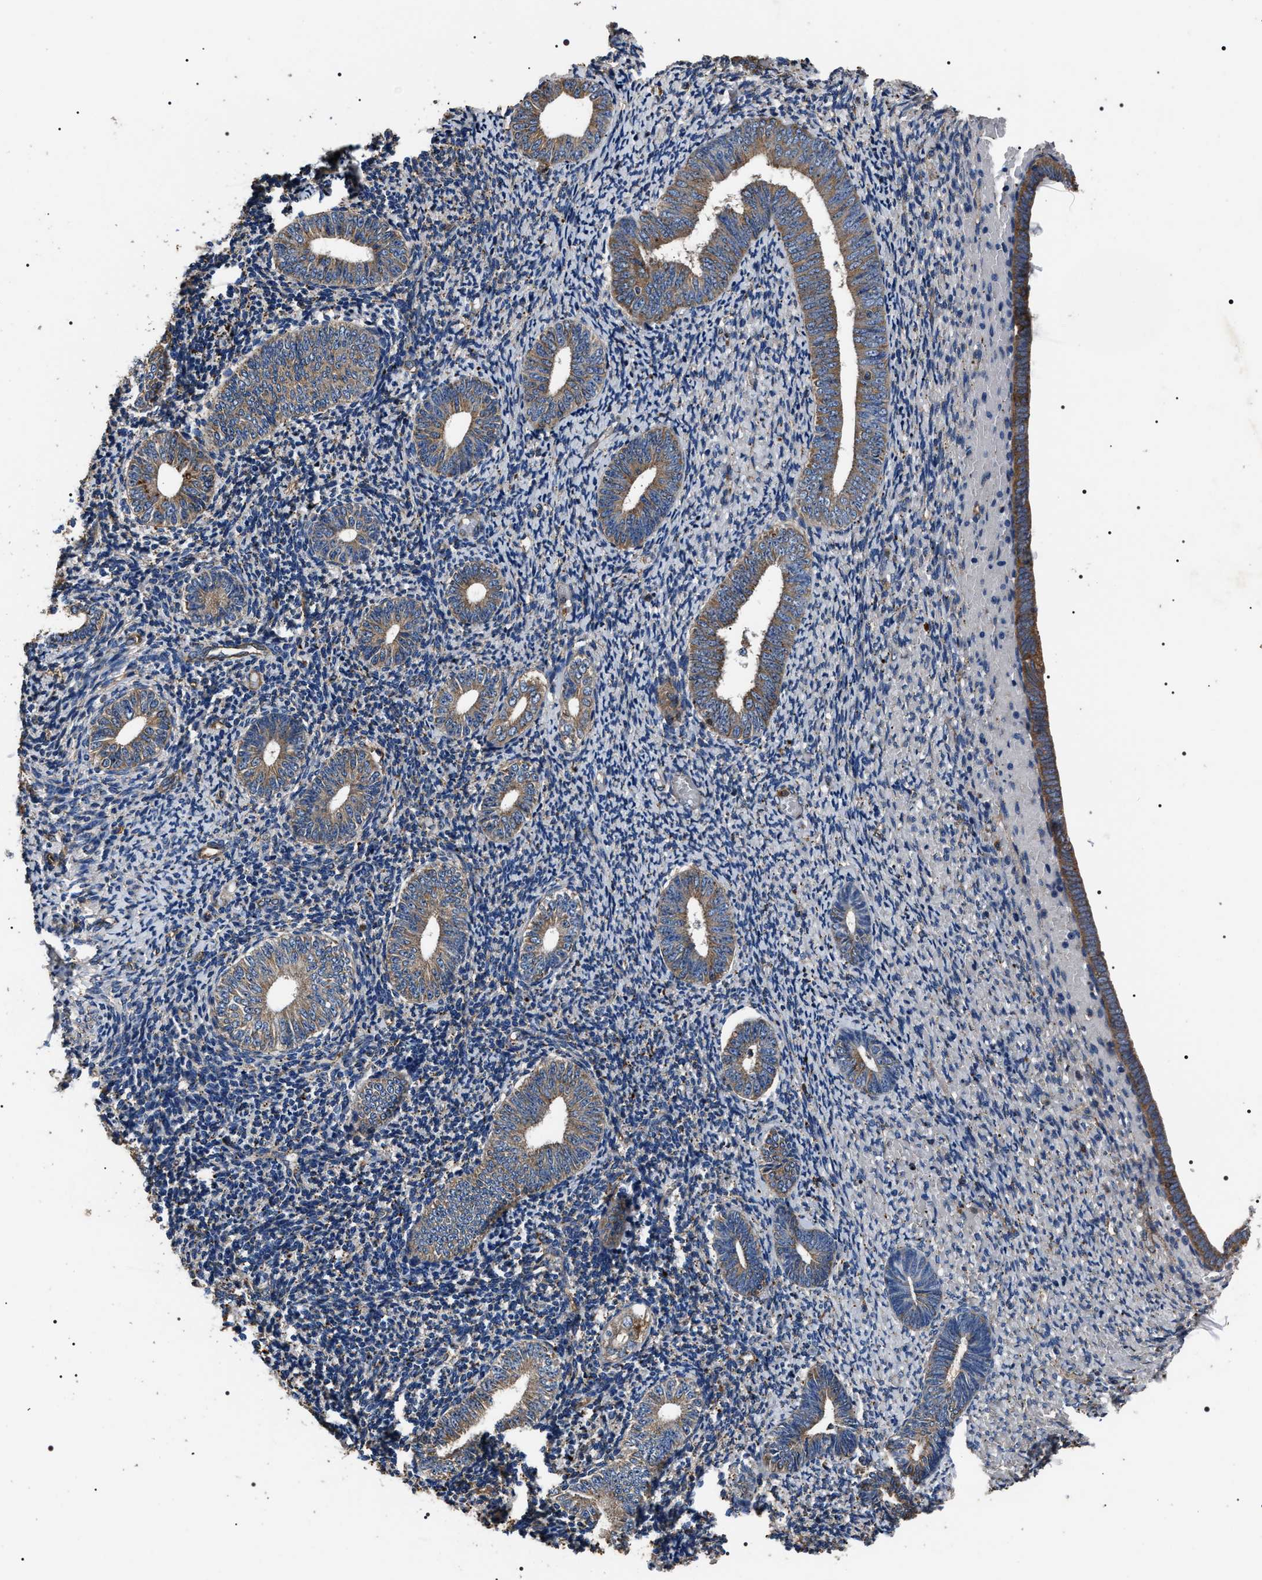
{"staining": {"intensity": "strong", "quantity": "25%-75%", "location": "cytoplasmic/membranous"}, "tissue": "endometrium", "cell_type": "Cells in endometrial stroma", "image_type": "normal", "snomed": [{"axis": "morphology", "description": "Normal tissue, NOS"}, {"axis": "topography", "description": "Endometrium"}], "caption": "A brown stain highlights strong cytoplasmic/membranous staining of a protein in cells in endometrial stroma of normal human endometrium.", "gene": "HSCB", "patient": {"sex": "female", "age": 66}}